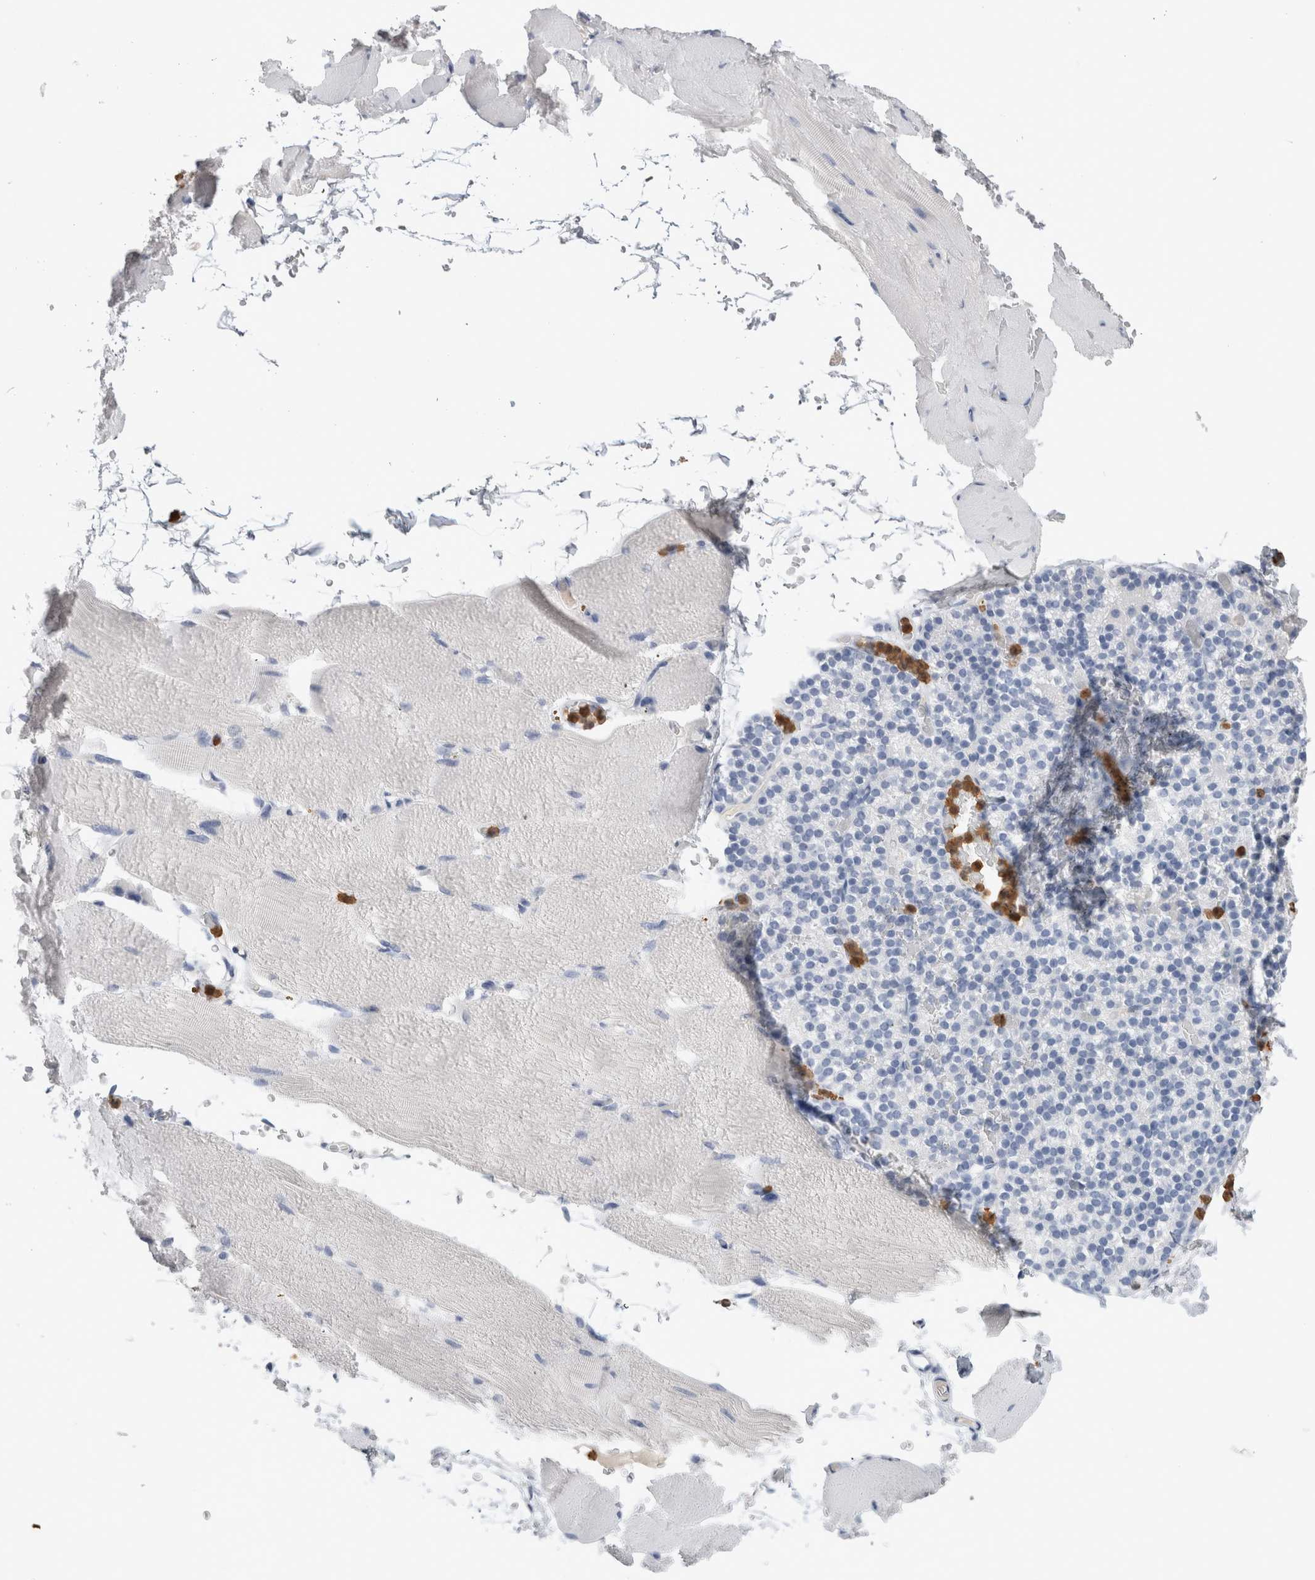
{"staining": {"intensity": "negative", "quantity": "none", "location": "none"}, "tissue": "skeletal muscle", "cell_type": "Myocytes", "image_type": "normal", "snomed": [{"axis": "morphology", "description": "Normal tissue, NOS"}, {"axis": "topography", "description": "Skeletal muscle"}, {"axis": "topography", "description": "Parathyroid gland"}], "caption": "Immunohistochemistry (IHC) photomicrograph of unremarkable skeletal muscle stained for a protein (brown), which exhibits no positivity in myocytes.", "gene": "S100A12", "patient": {"sex": "female", "age": 37}}